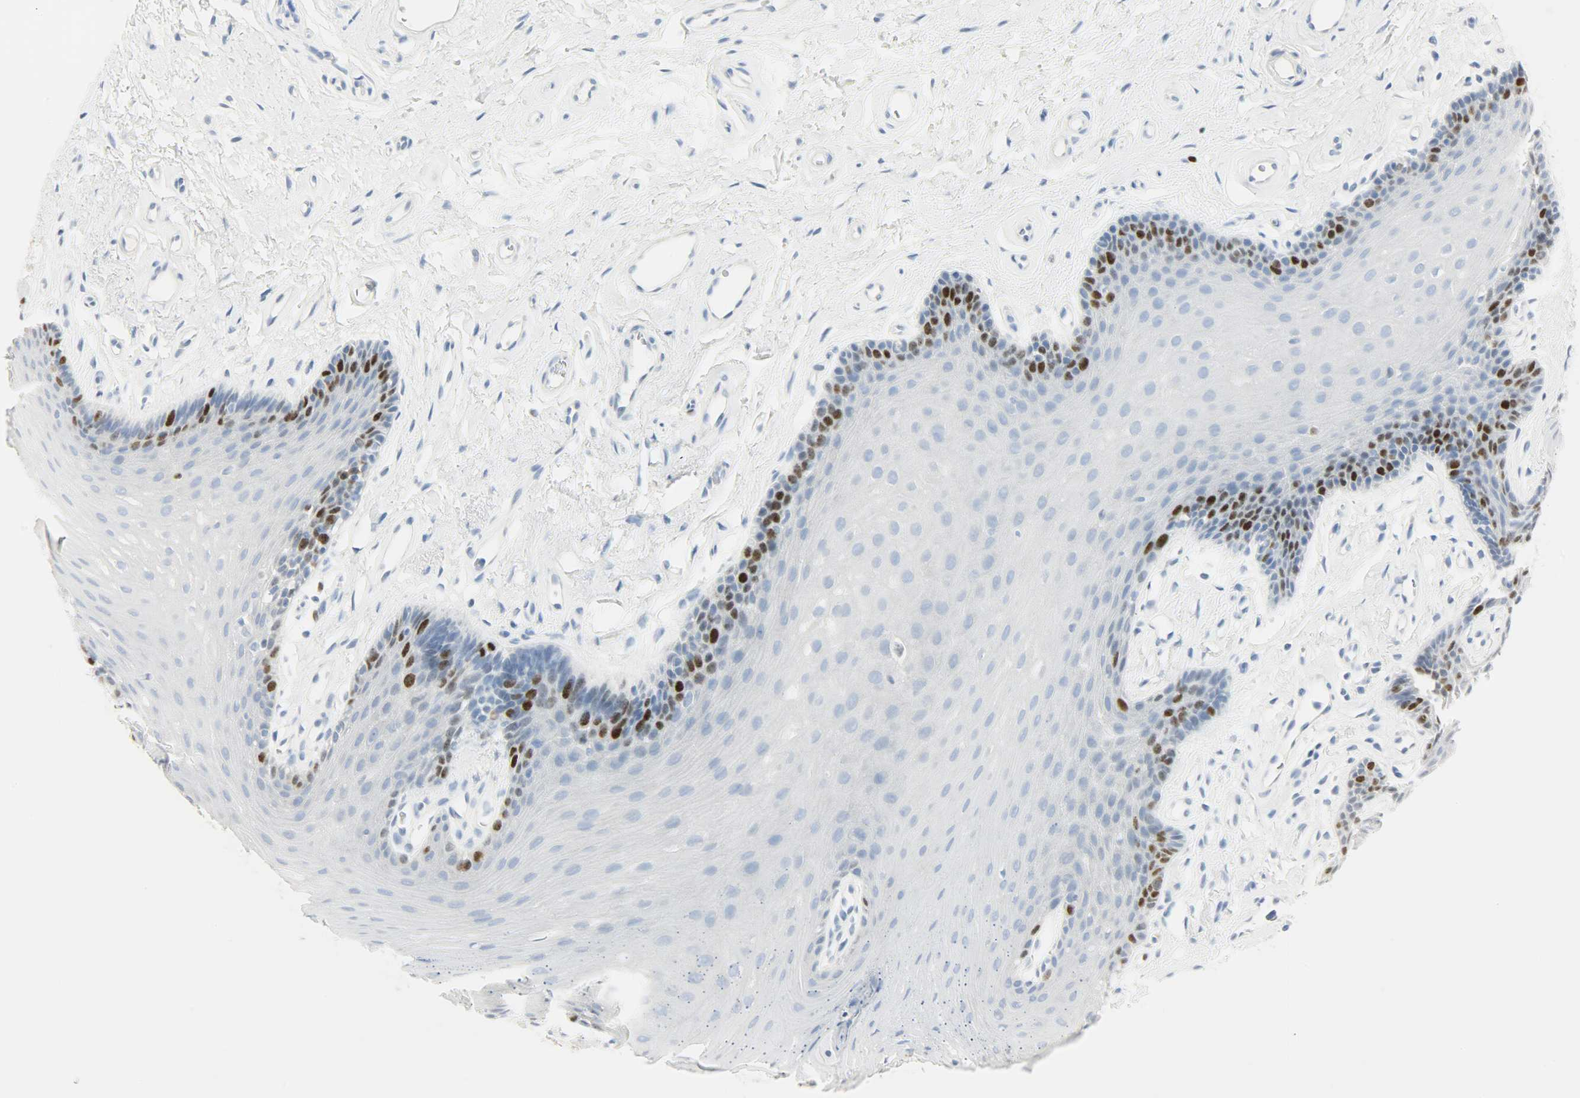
{"staining": {"intensity": "strong", "quantity": "<25%", "location": "nuclear"}, "tissue": "oral mucosa", "cell_type": "Squamous epithelial cells", "image_type": "normal", "snomed": [{"axis": "morphology", "description": "Normal tissue, NOS"}, {"axis": "topography", "description": "Oral tissue"}], "caption": "Normal oral mucosa was stained to show a protein in brown. There is medium levels of strong nuclear positivity in approximately <25% of squamous epithelial cells. The staining is performed using DAB (3,3'-diaminobenzidine) brown chromogen to label protein expression. The nuclei are counter-stained blue using hematoxylin.", "gene": "HELLS", "patient": {"sex": "male", "age": 62}}